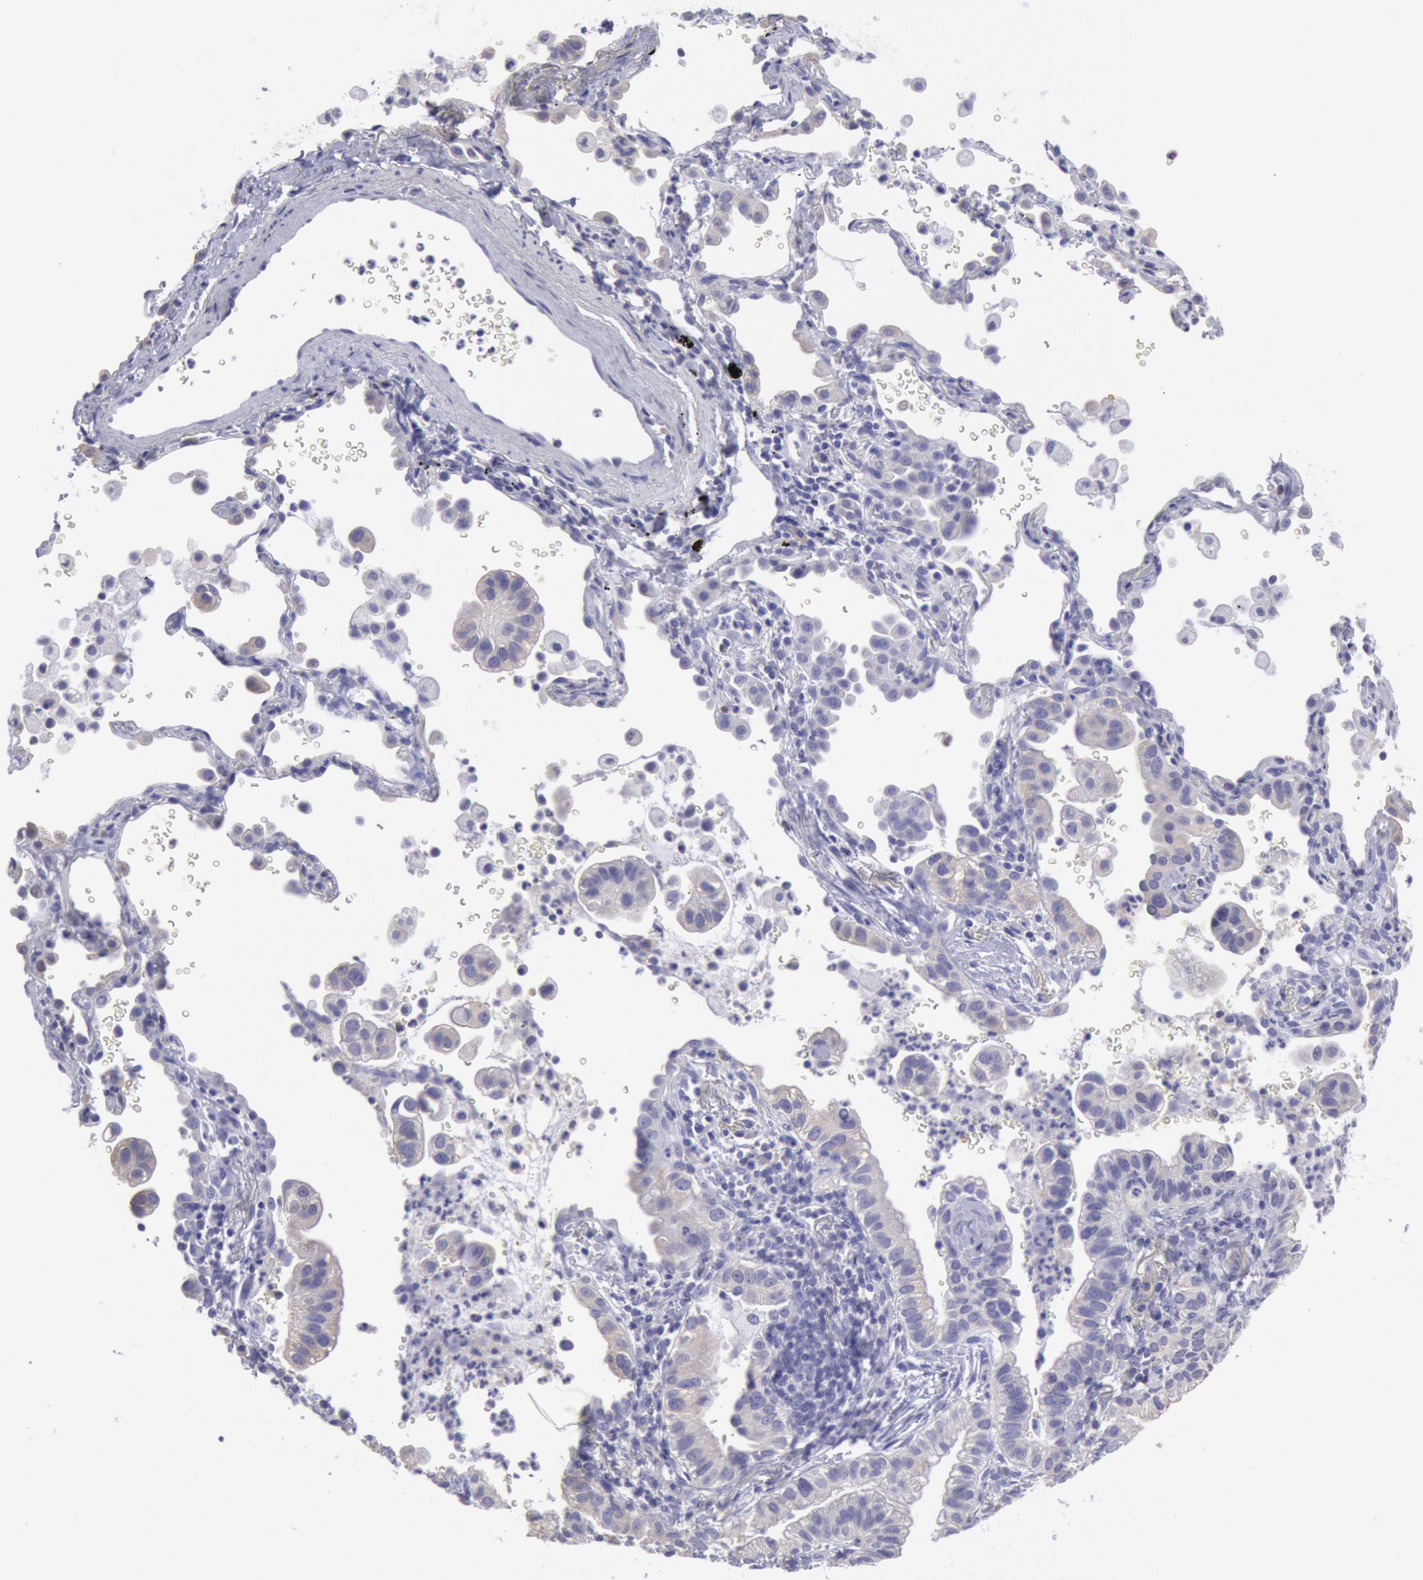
{"staining": {"intensity": "negative", "quantity": "none", "location": "none"}, "tissue": "lung cancer", "cell_type": "Tumor cells", "image_type": "cancer", "snomed": [{"axis": "morphology", "description": "Adenocarcinoma, NOS"}, {"axis": "topography", "description": "Lung"}], "caption": "Immunohistochemistry of human lung cancer displays no positivity in tumor cells.", "gene": "MYH7", "patient": {"sex": "female", "age": 50}}